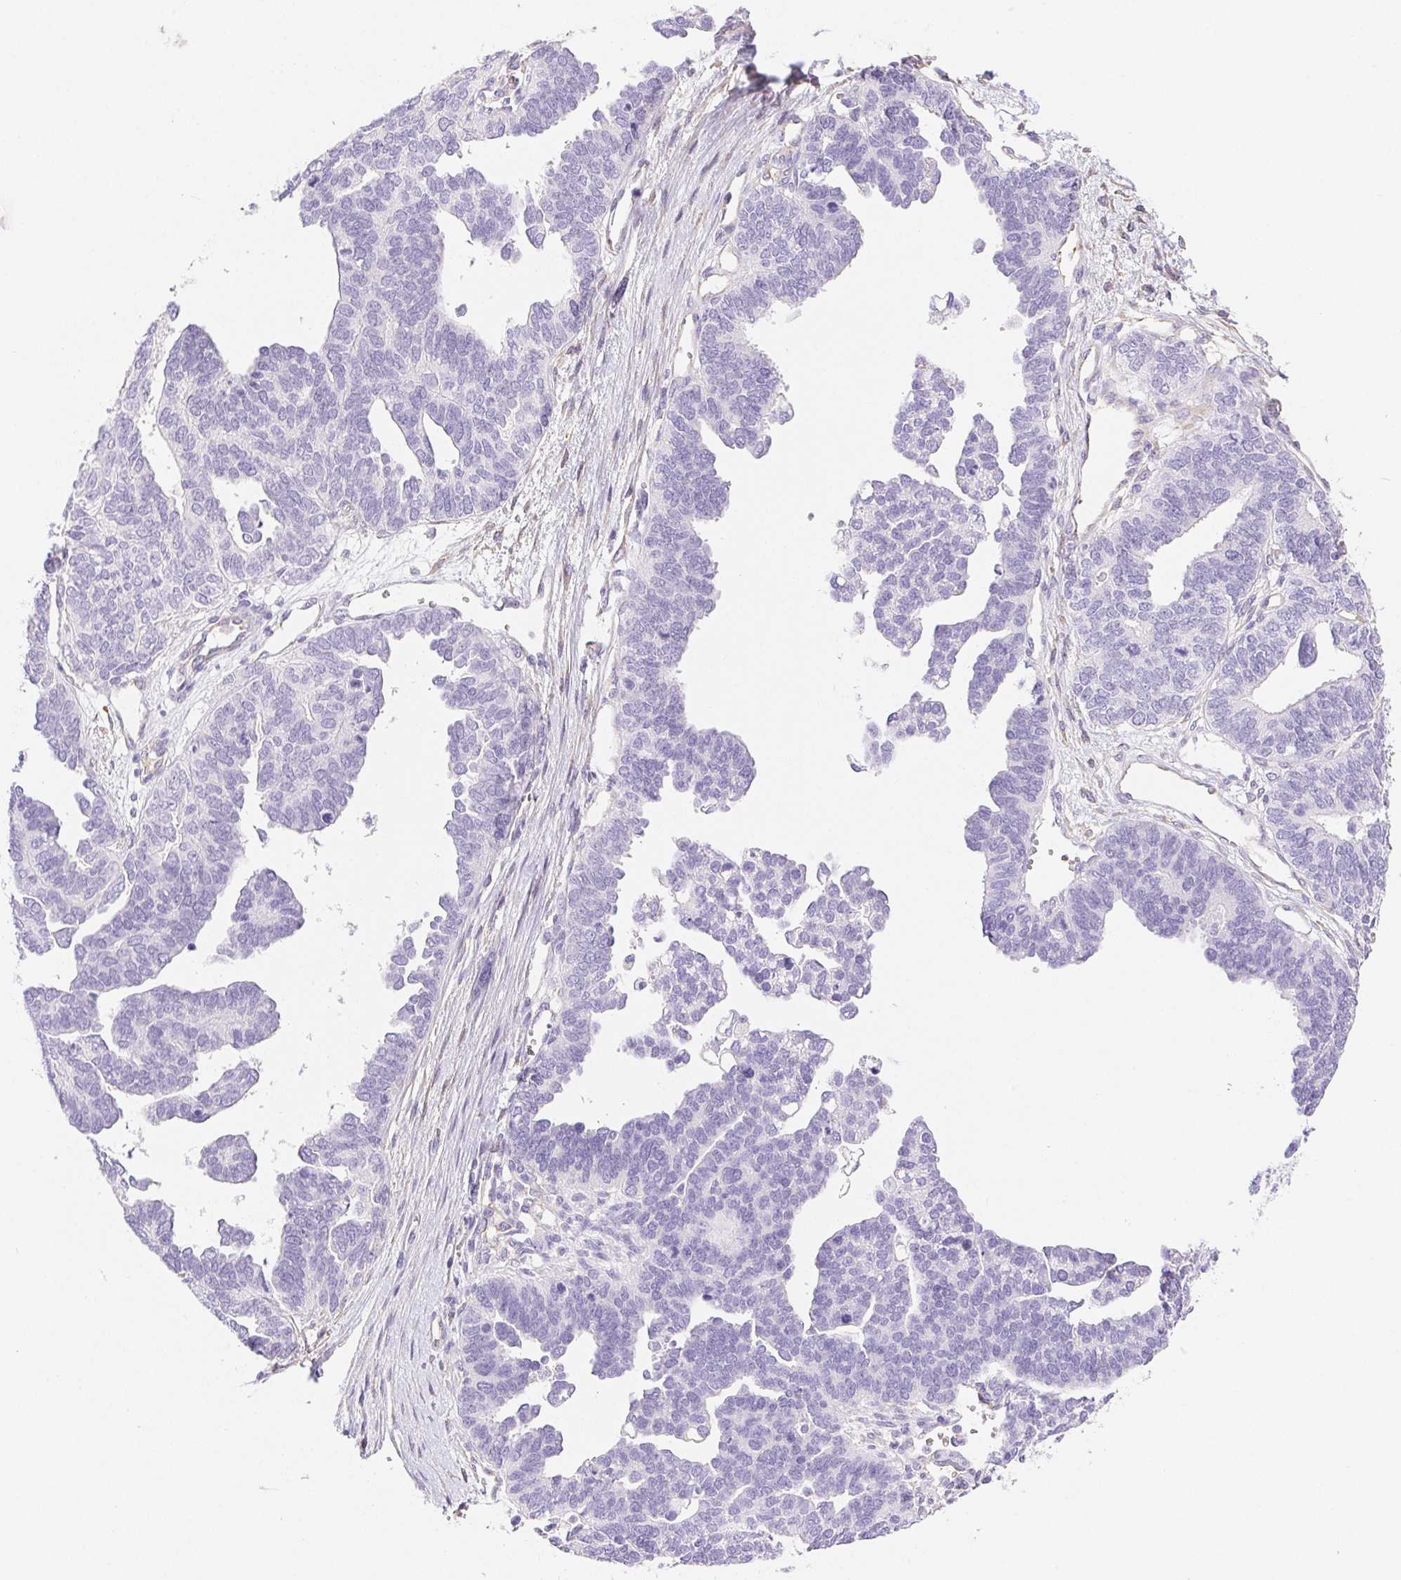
{"staining": {"intensity": "negative", "quantity": "none", "location": "none"}, "tissue": "ovarian cancer", "cell_type": "Tumor cells", "image_type": "cancer", "snomed": [{"axis": "morphology", "description": "Cystadenocarcinoma, serous, NOS"}, {"axis": "topography", "description": "Ovary"}], "caption": "Ovarian cancer was stained to show a protein in brown. There is no significant positivity in tumor cells.", "gene": "PNLIP", "patient": {"sex": "female", "age": 51}}